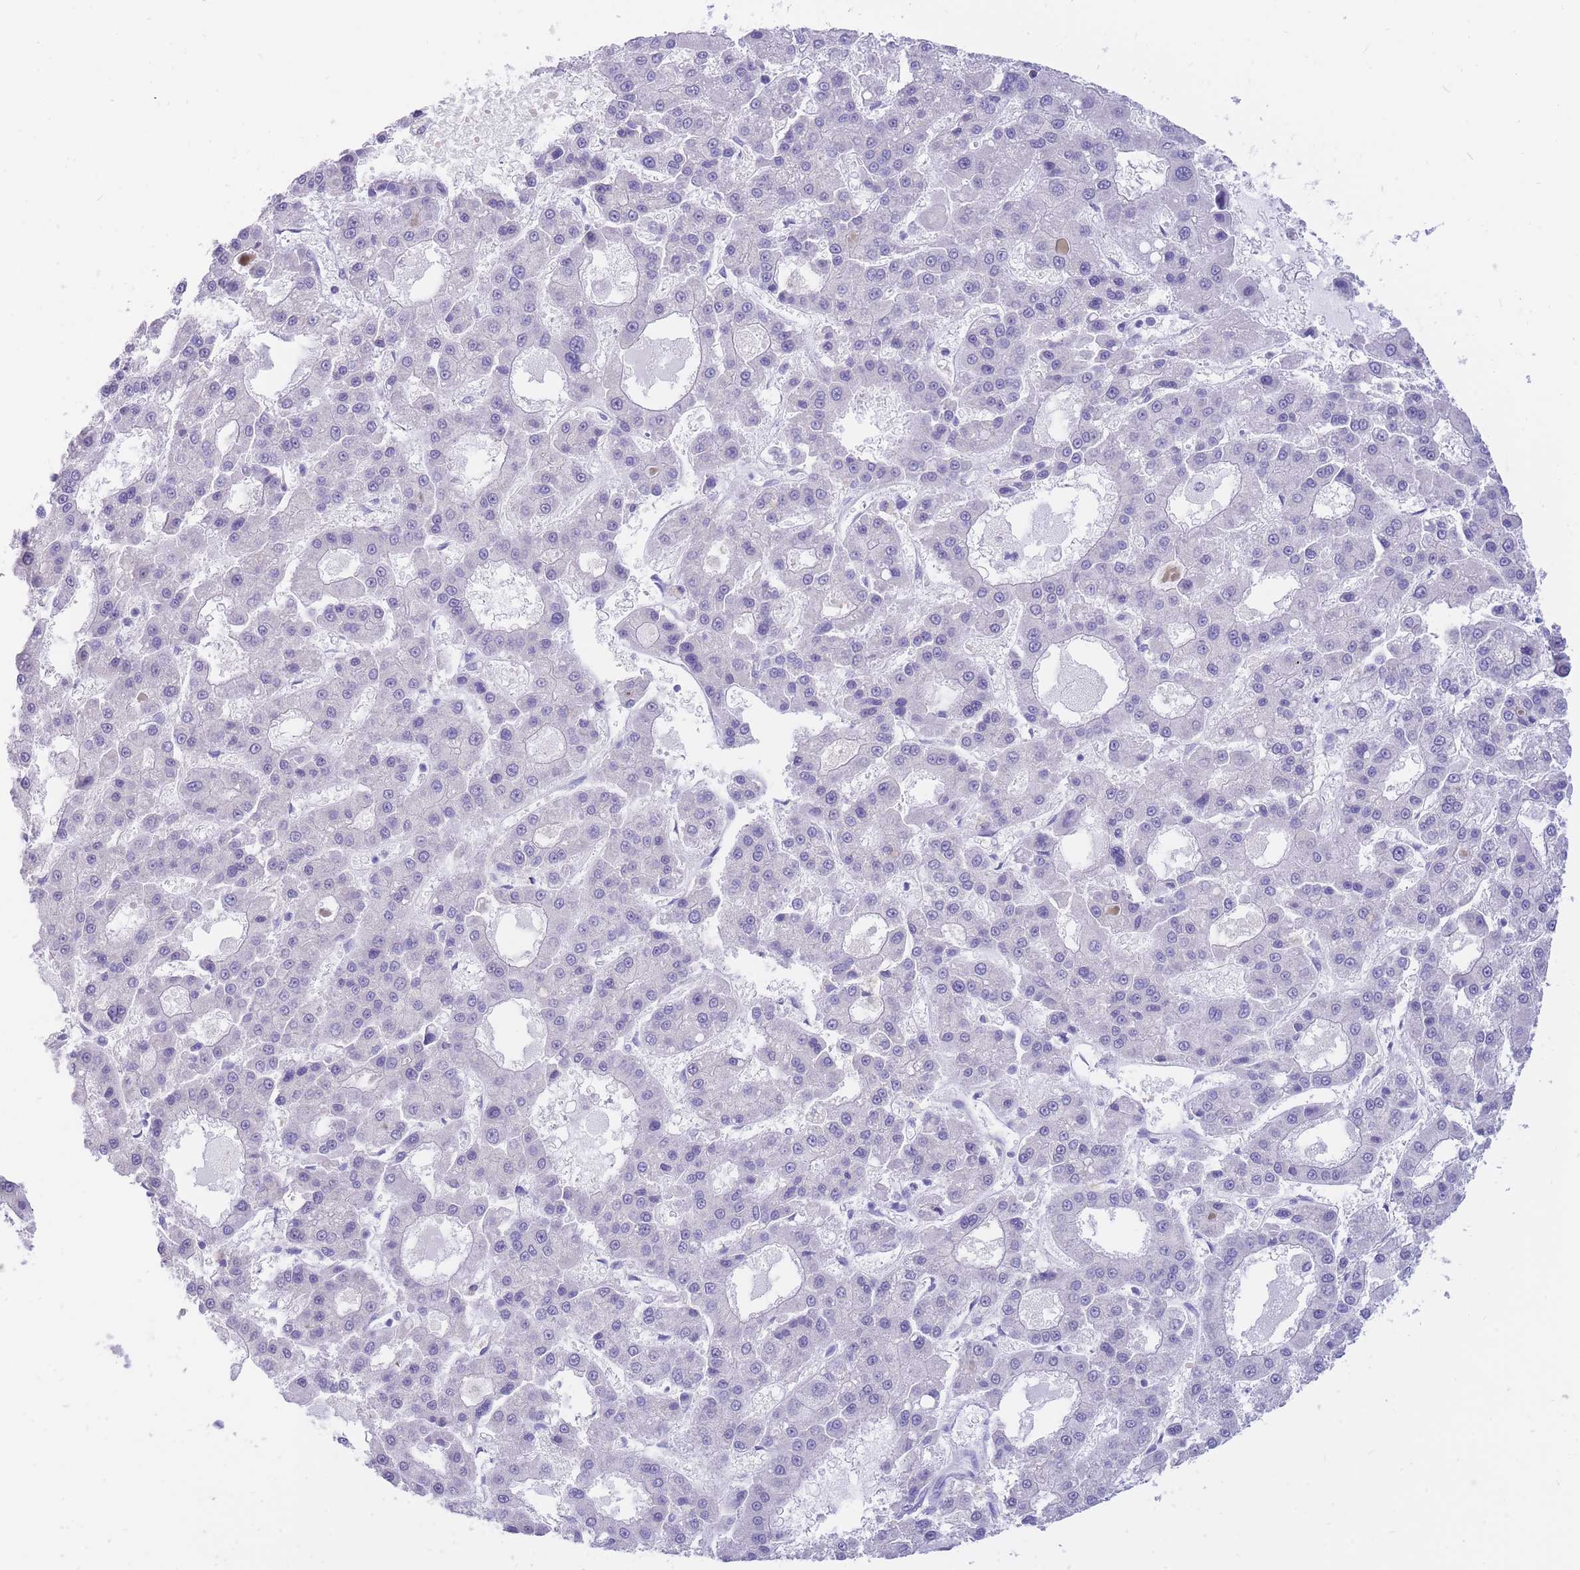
{"staining": {"intensity": "negative", "quantity": "none", "location": "none"}, "tissue": "liver cancer", "cell_type": "Tumor cells", "image_type": "cancer", "snomed": [{"axis": "morphology", "description": "Carcinoma, Hepatocellular, NOS"}, {"axis": "topography", "description": "Liver"}], "caption": "Immunohistochemistry (IHC) histopathology image of hepatocellular carcinoma (liver) stained for a protein (brown), which demonstrates no staining in tumor cells.", "gene": "SSUH2", "patient": {"sex": "male", "age": 70}}